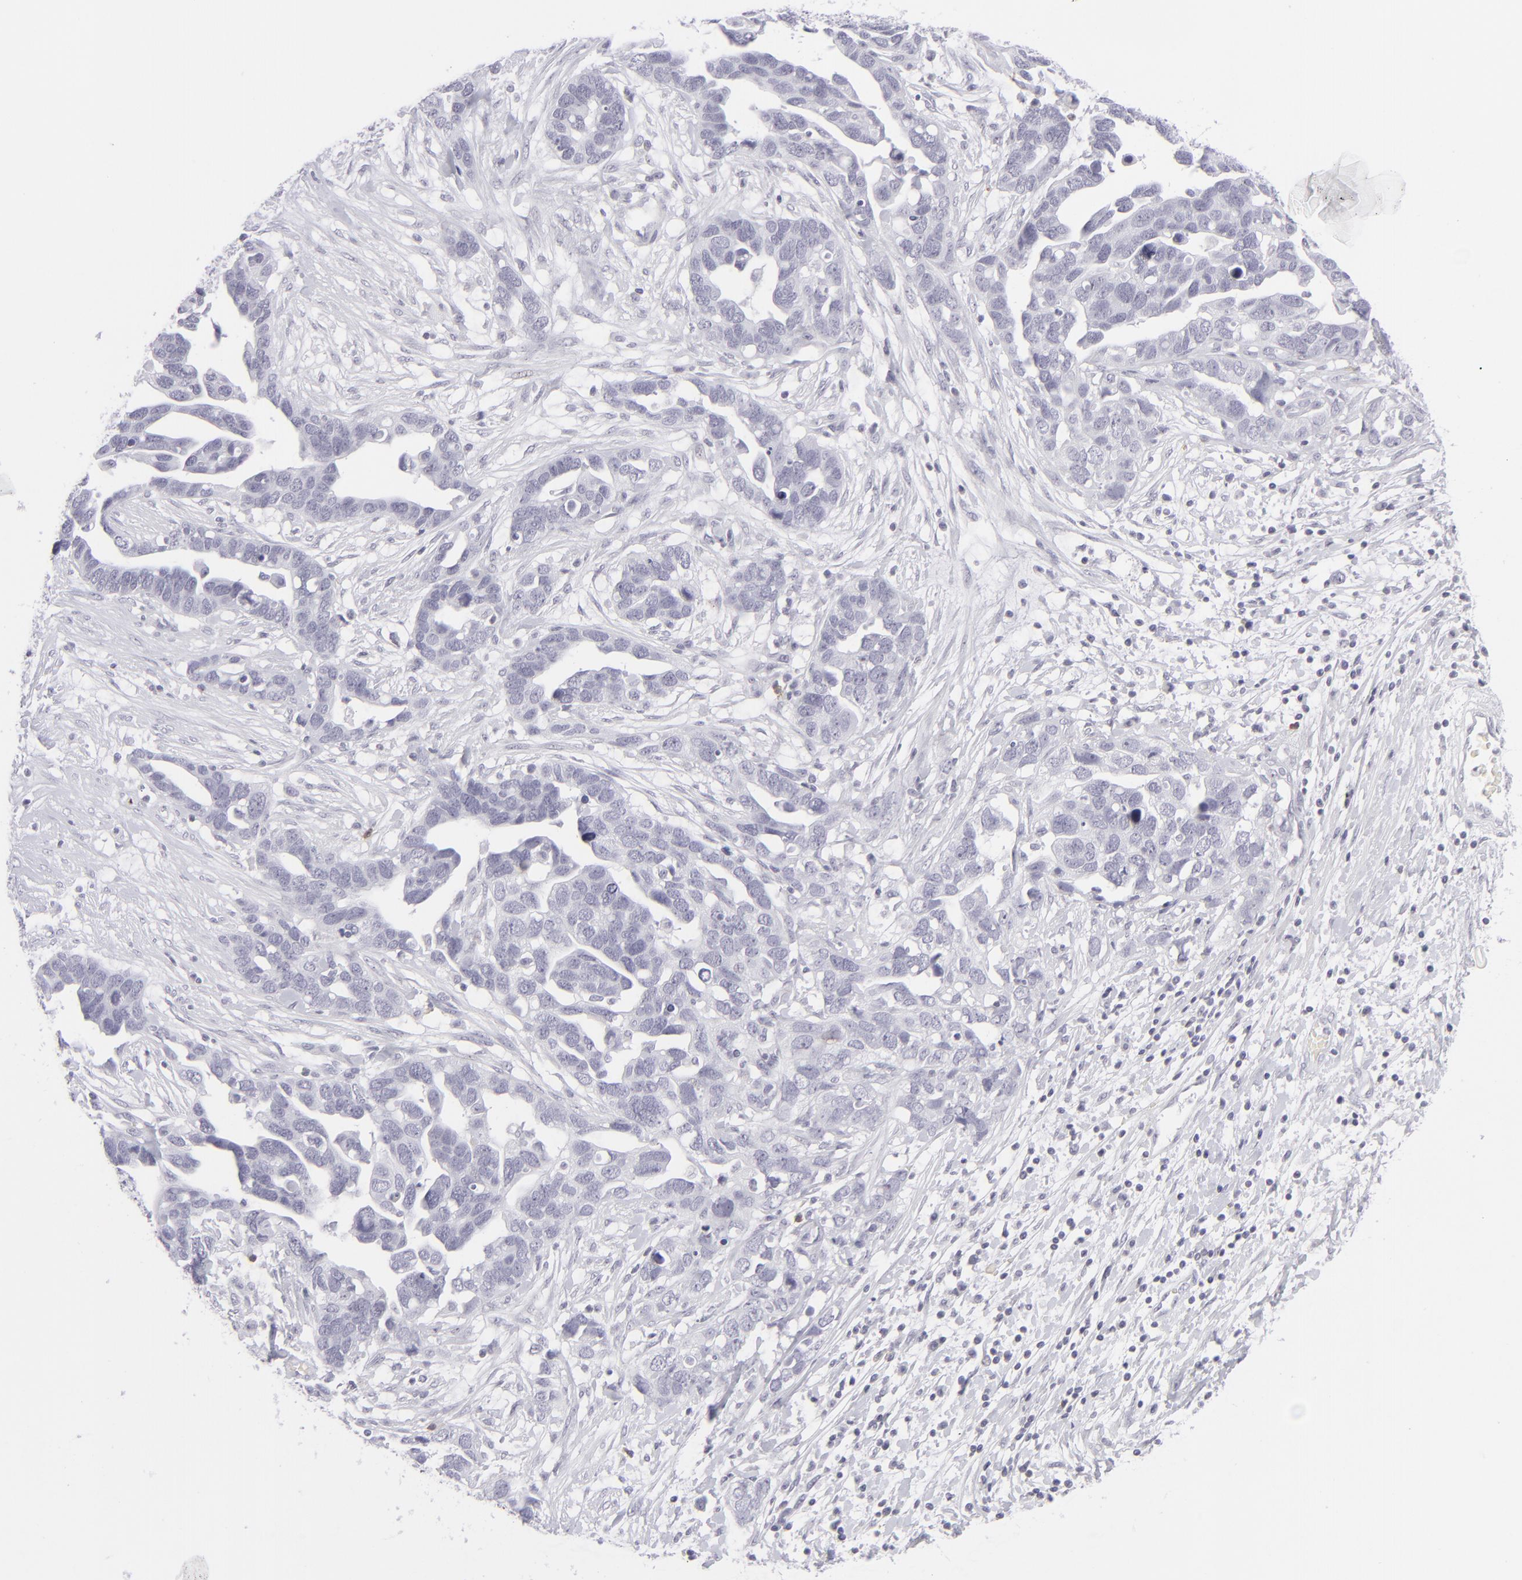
{"staining": {"intensity": "negative", "quantity": "none", "location": "none"}, "tissue": "ovarian cancer", "cell_type": "Tumor cells", "image_type": "cancer", "snomed": [{"axis": "morphology", "description": "Cystadenocarcinoma, serous, NOS"}, {"axis": "topography", "description": "Ovary"}], "caption": "Ovarian serous cystadenocarcinoma was stained to show a protein in brown. There is no significant expression in tumor cells.", "gene": "CD7", "patient": {"sex": "female", "age": 54}}